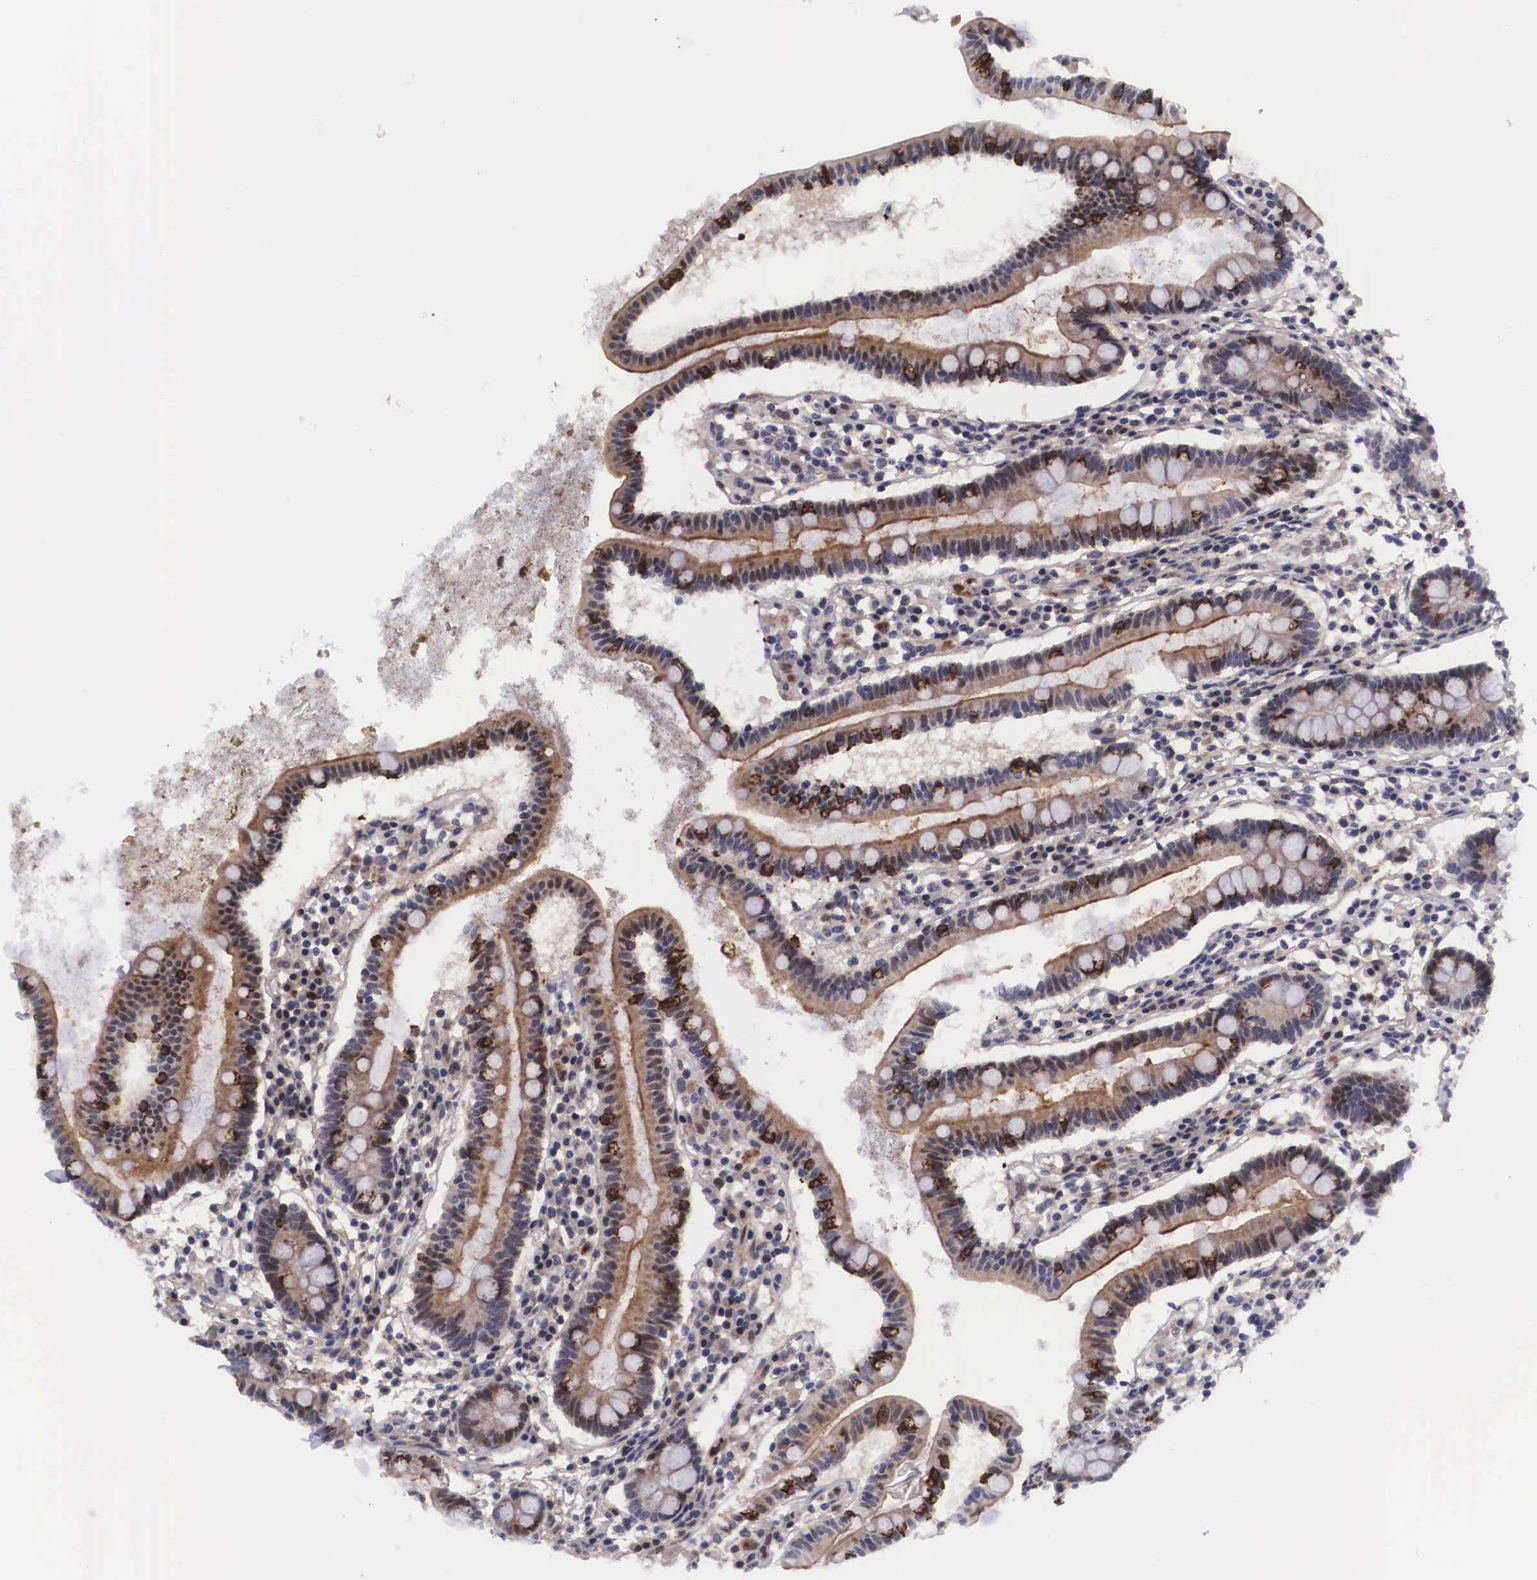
{"staining": {"intensity": "strong", "quantity": "25%-75%", "location": "cytoplasmic/membranous"}, "tissue": "small intestine", "cell_type": "Glandular cells", "image_type": "normal", "snomed": [{"axis": "morphology", "description": "Normal tissue, NOS"}, {"axis": "topography", "description": "Small intestine"}], "caption": "Immunohistochemistry micrograph of benign small intestine: human small intestine stained using immunohistochemistry demonstrates high levels of strong protein expression localized specifically in the cytoplasmic/membranous of glandular cells, appearing as a cytoplasmic/membranous brown color.", "gene": "EMID1", "patient": {"sex": "female", "age": 37}}